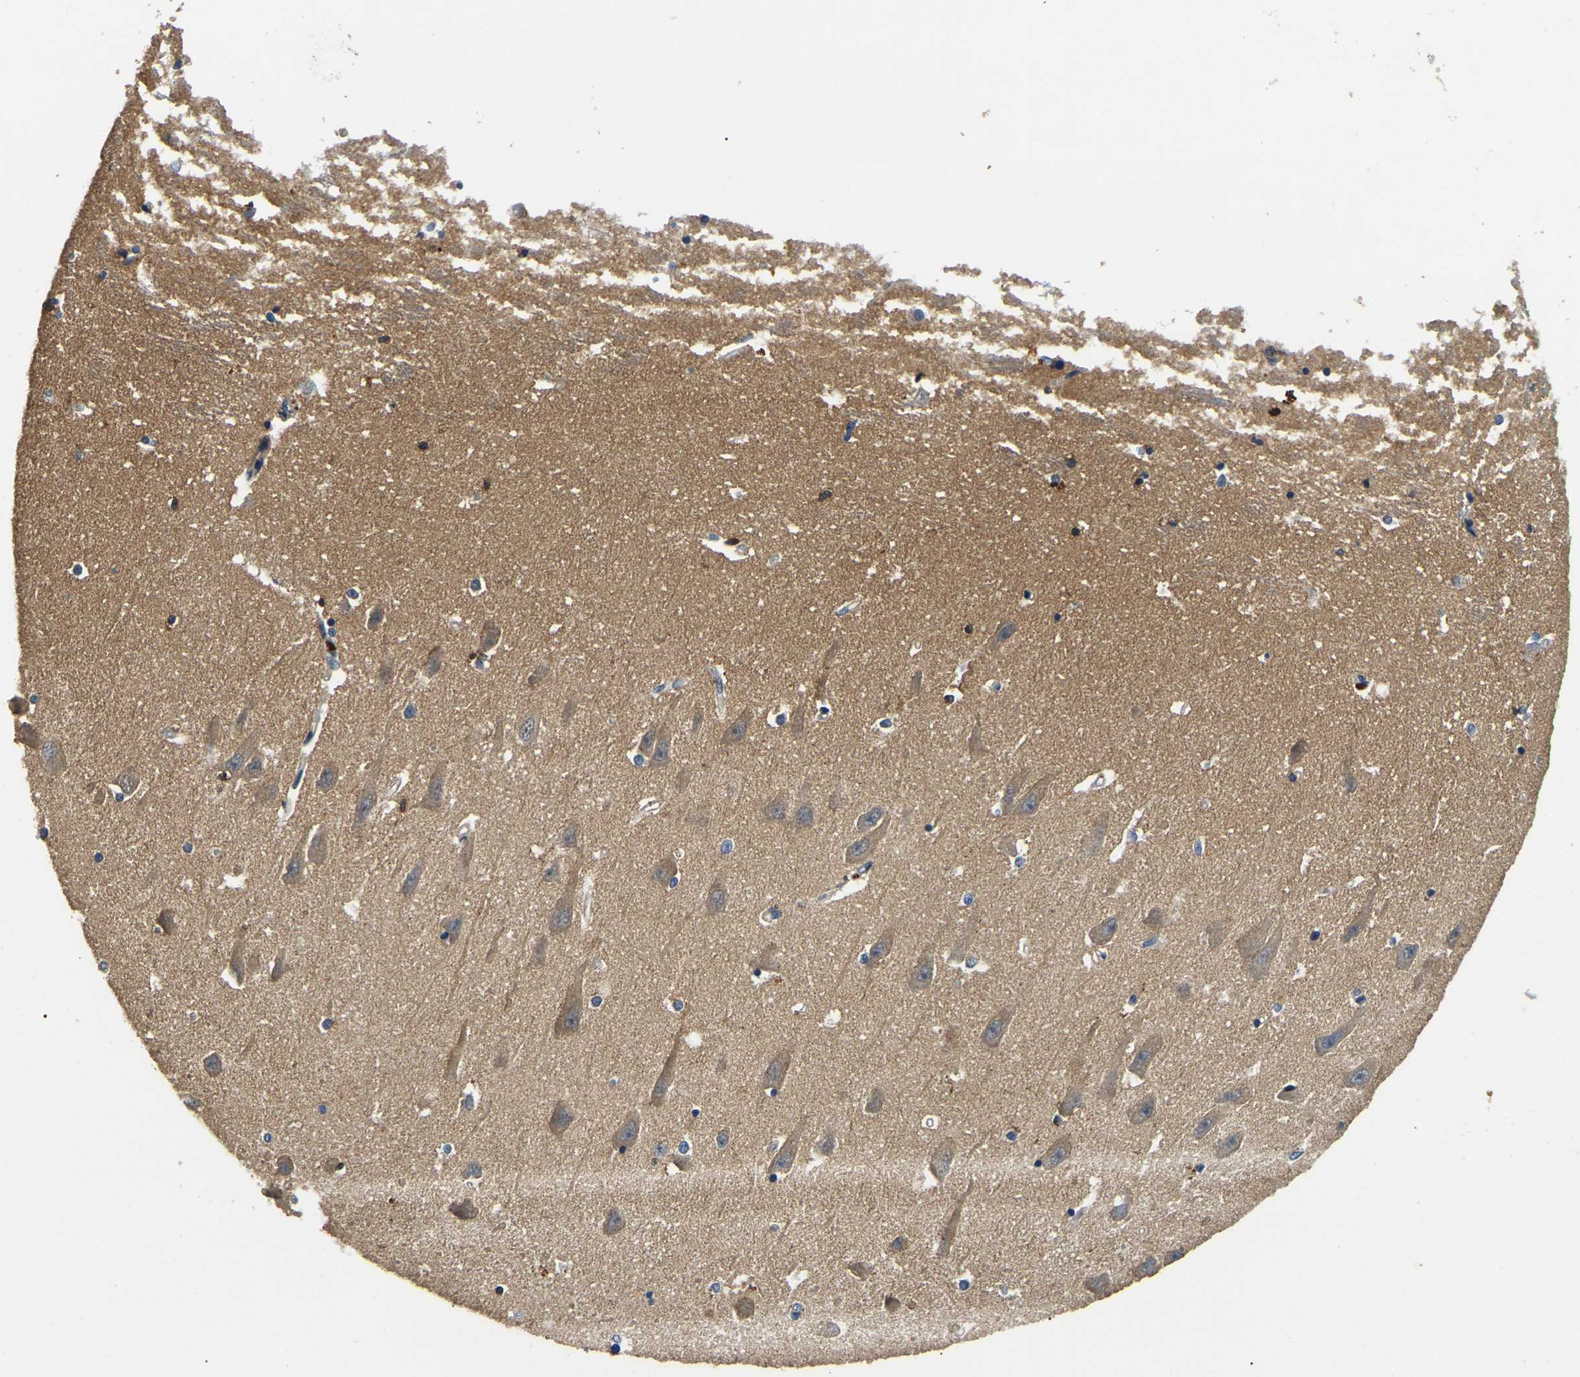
{"staining": {"intensity": "weak", "quantity": "25%-75%", "location": "cytoplasmic/membranous"}, "tissue": "hippocampus", "cell_type": "Glial cells", "image_type": "normal", "snomed": [{"axis": "morphology", "description": "Normal tissue, NOS"}, {"axis": "topography", "description": "Hippocampus"}], "caption": "Immunohistochemical staining of benign hippocampus displays low levels of weak cytoplasmic/membranous staining in about 25%-75% of glial cells.", "gene": "SMPD2", "patient": {"sex": "male", "age": 45}}